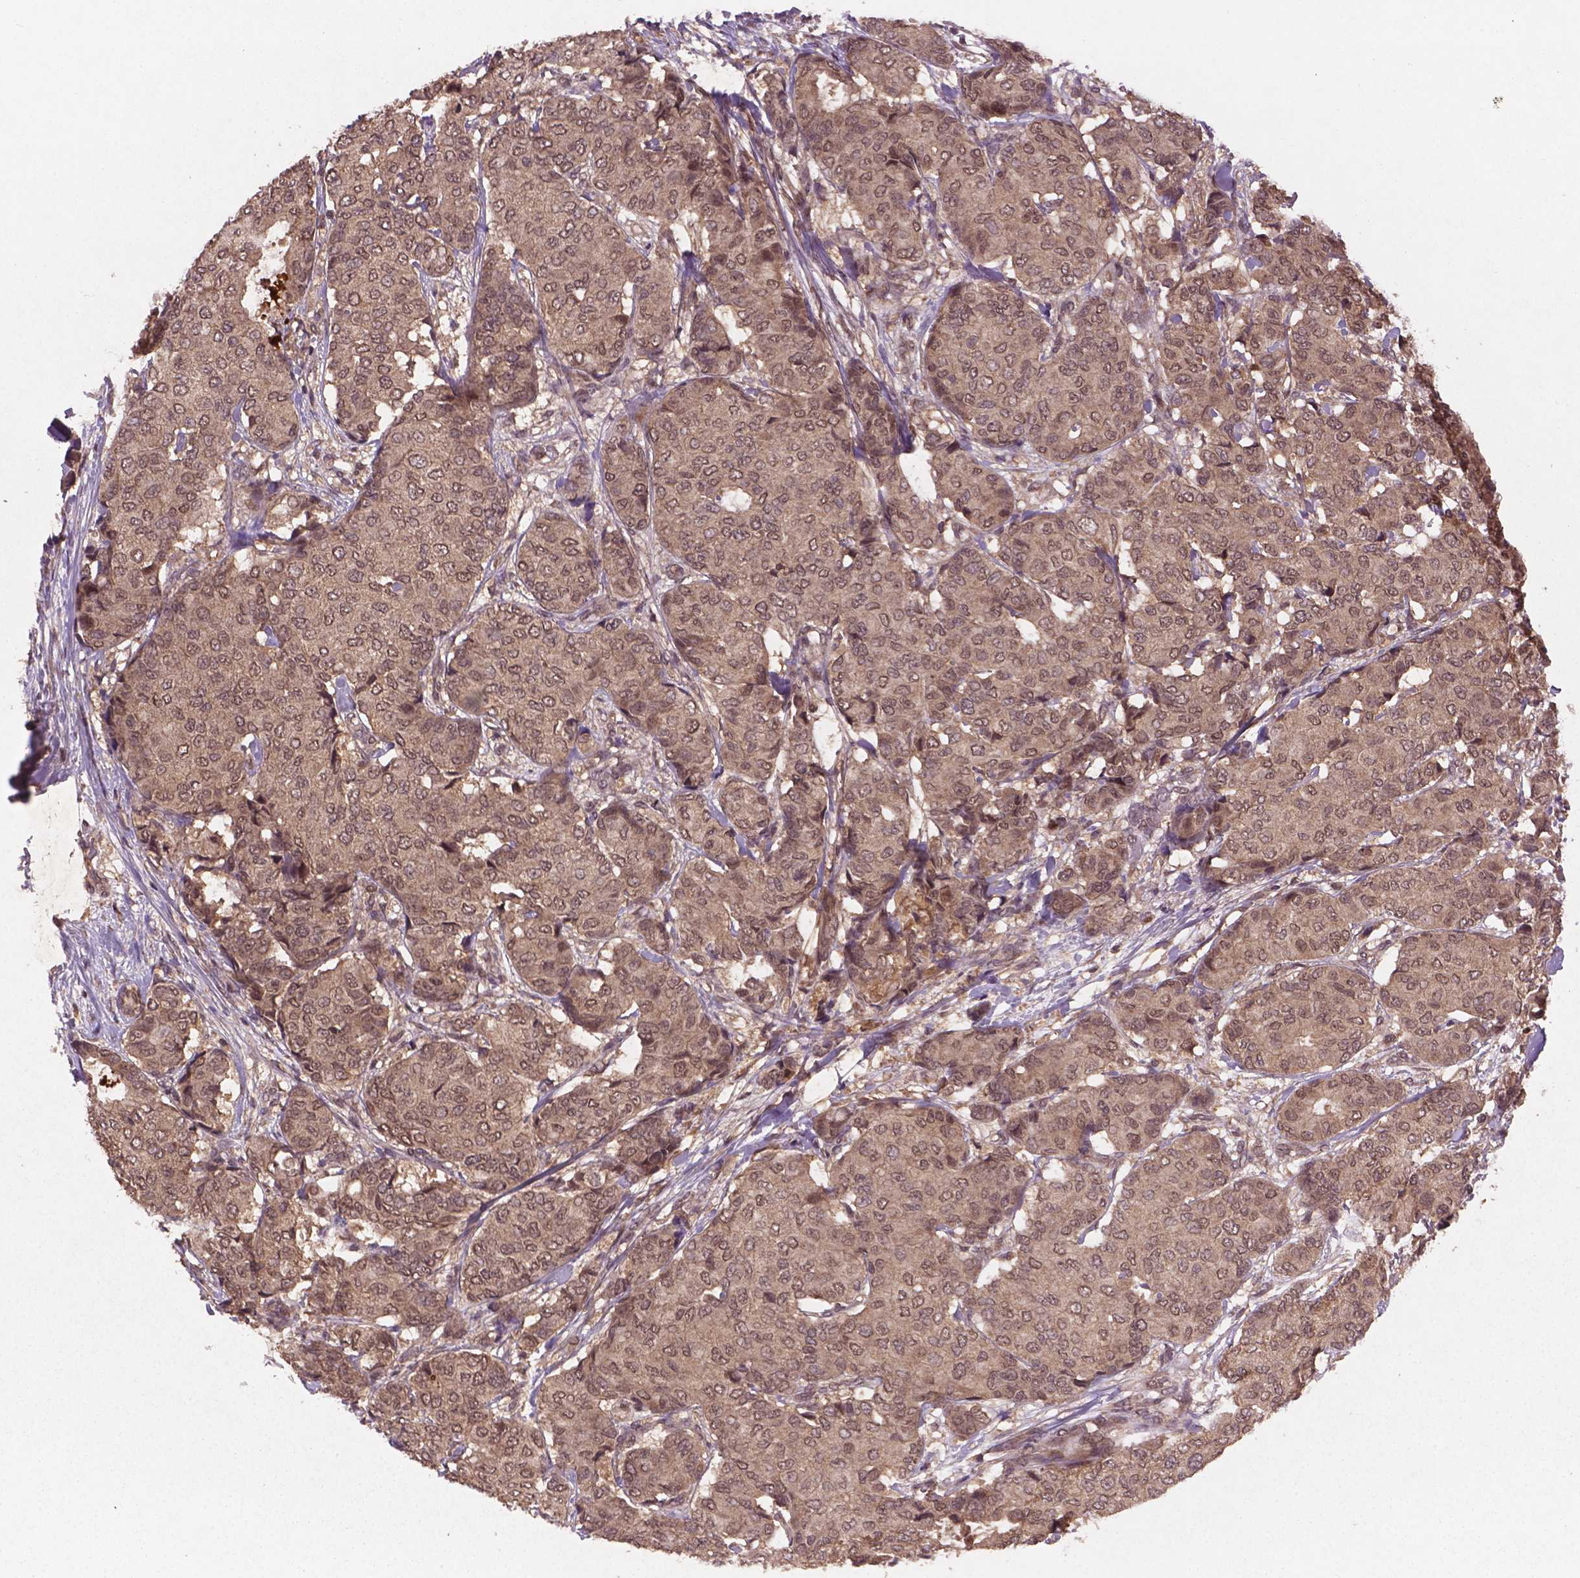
{"staining": {"intensity": "weak", "quantity": ">75%", "location": "cytoplasmic/membranous,nuclear"}, "tissue": "breast cancer", "cell_type": "Tumor cells", "image_type": "cancer", "snomed": [{"axis": "morphology", "description": "Duct carcinoma"}, {"axis": "topography", "description": "Breast"}], "caption": "Brown immunohistochemical staining in infiltrating ductal carcinoma (breast) exhibits weak cytoplasmic/membranous and nuclear positivity in approximately >75% of tumor cells.", "gene": "NIPAL2", "patient": {"sex": "female", "age": 75}}